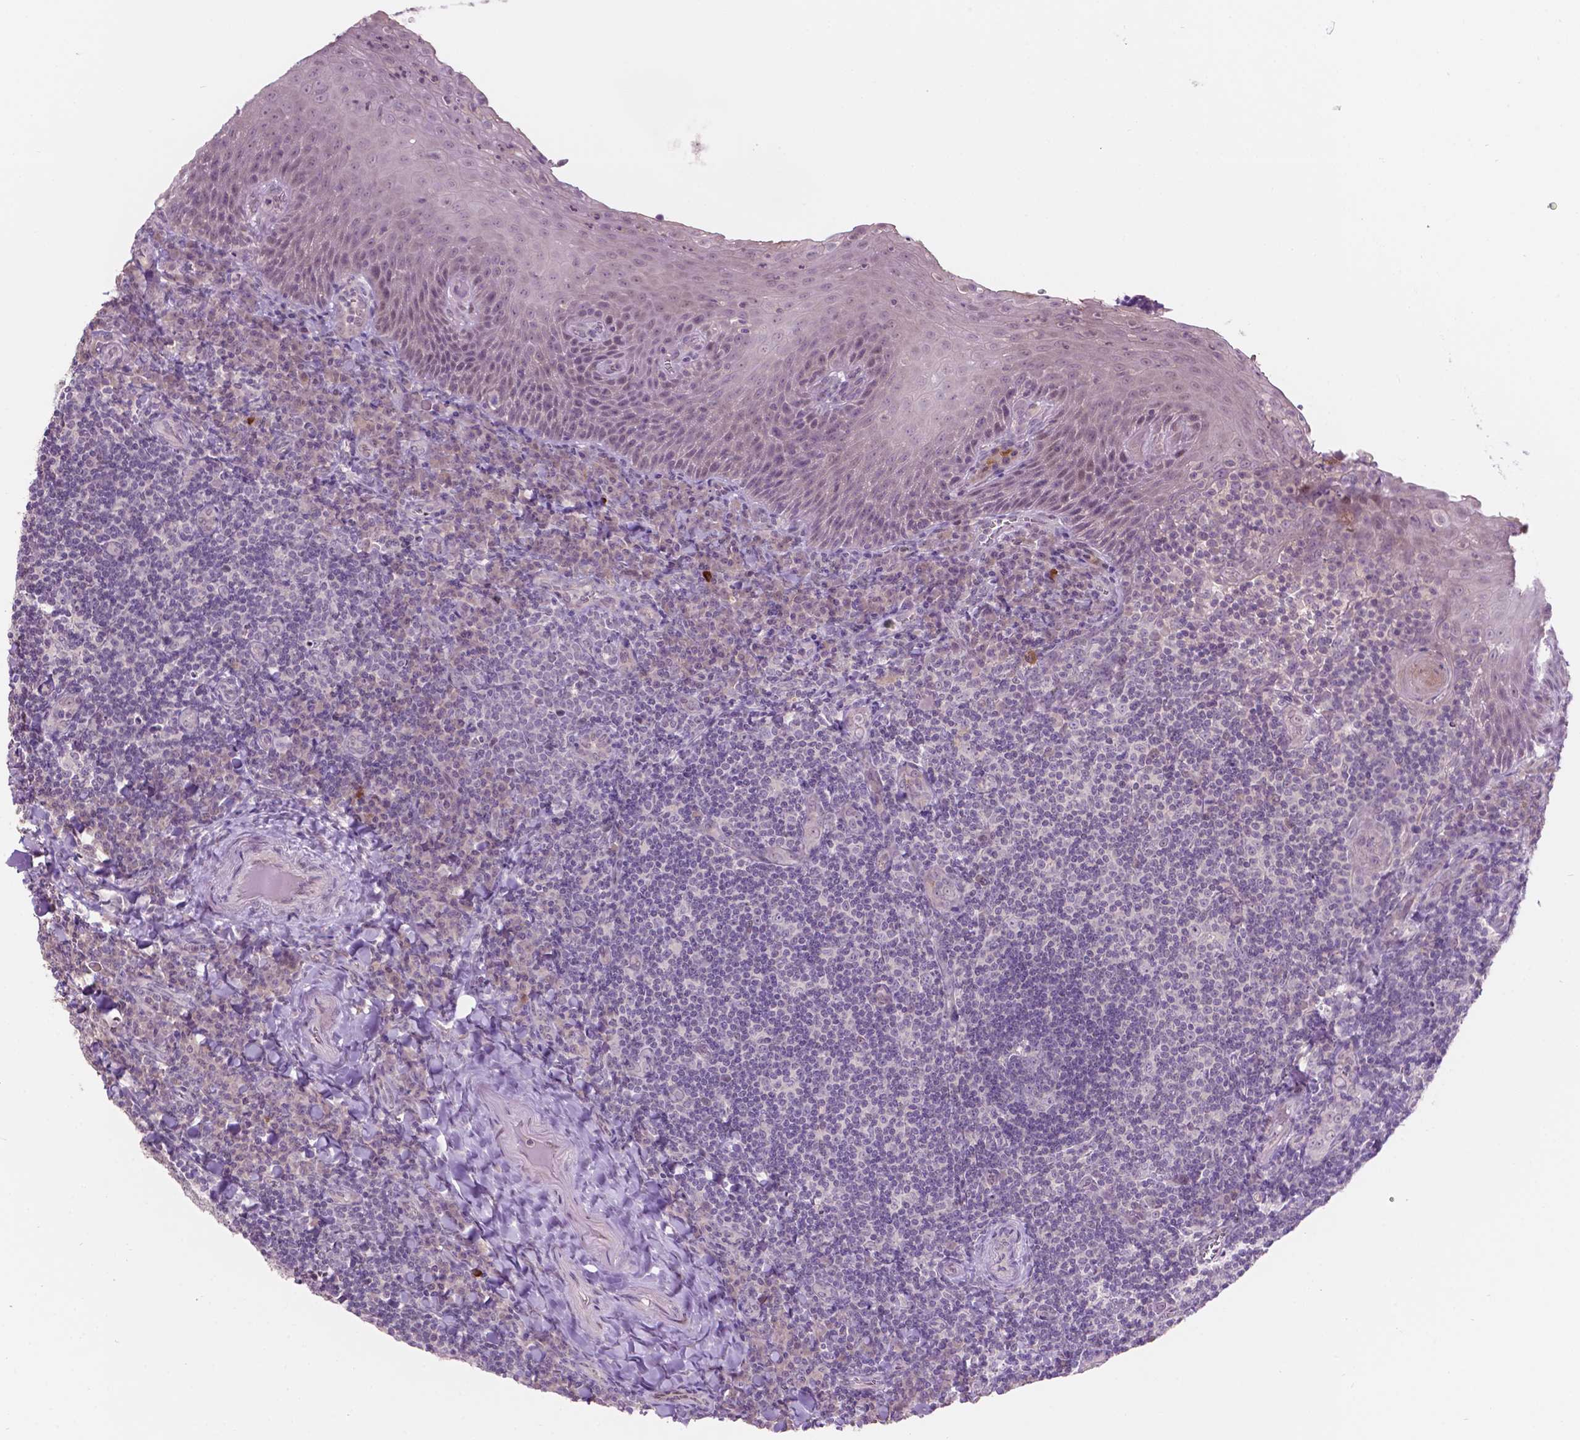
{"staining": {"intensity": "negative", "quantity": "none", "location": "none"}, "tissue": "tonsil", "cell_type": "Germinal center cells", "image_type": "normal", "snomed": [{"axis": "morphology", "description": "Normal tissue, NOS"}, {"axis": "morphology", "description": "Inflammation, NOS"}, {"axis": "topography", "description": "Tonsil"}], "caption": "High magnification brightfield microscopy of normal tonsil stained with DAB (3,3'-diaminobenzidine) (brown) and counterstained with hematoxylin (blue): germinal center cells show no significant staining. (DAB immunohistochemistry with hematoxylin counter stain).", "gene": "TM6SF2", "patient": {"sex": "female", "age": 31}}